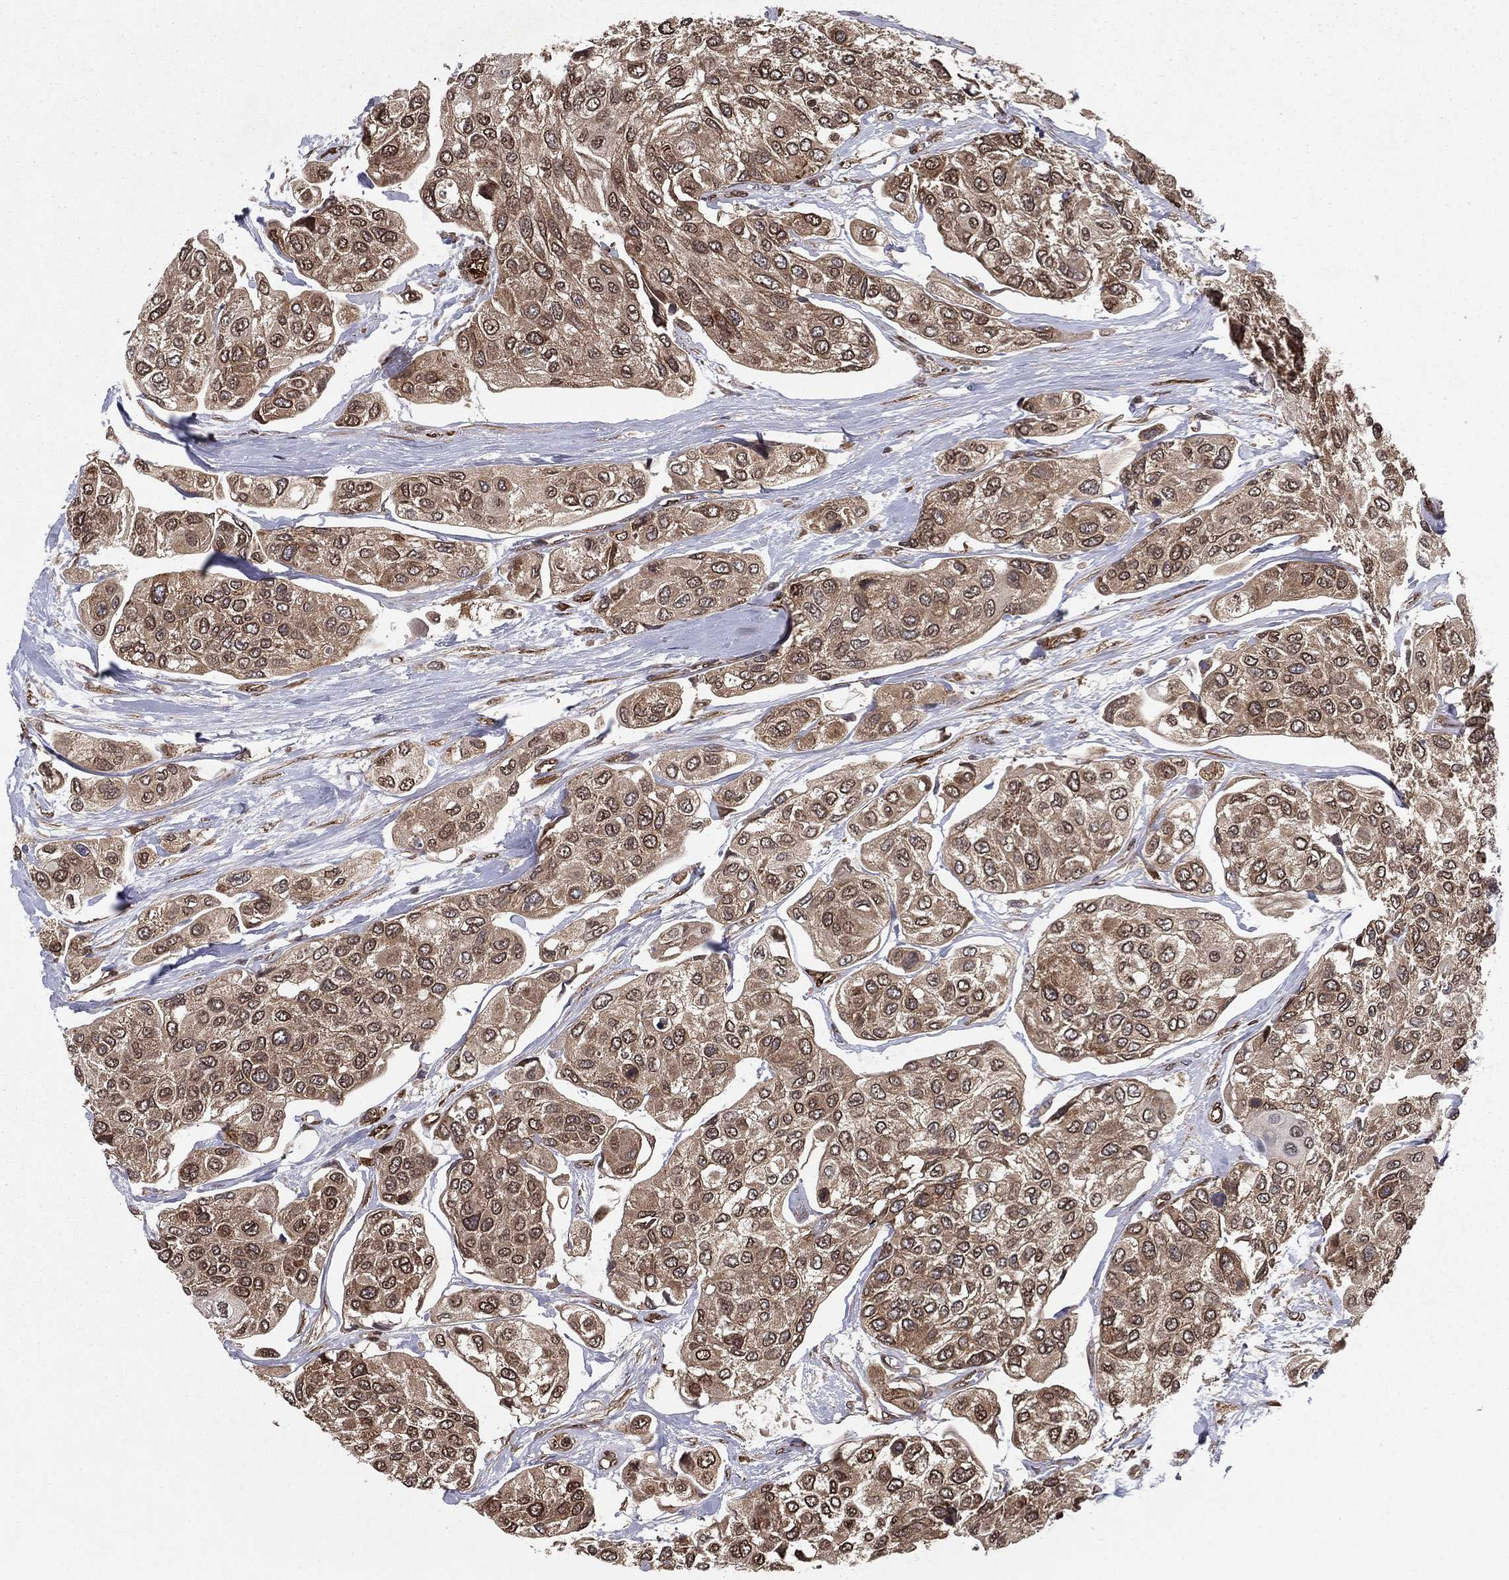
{"staining": {"intensity": "weak", "quantity": ">75%", "location": "cytoplasmic/membranous"}, "tissue": "urothelial cancer", "cell_type": "Tumor cells", "image_type": "cancer", "snomed": [{"axis": "morphology", "description": "Urothelial carcinoma, High grade"}, {"axis": "topography", "description": "Urinary bladder"}], "caption": "Brown immunohistochemical staining in high-grade urothelial carcinoma exhibits weak cytoplasmic/membranous staining in about >75% of tumor cells.", "gene": "CERS2", "patient": {"sex": "male", "age": 77}}